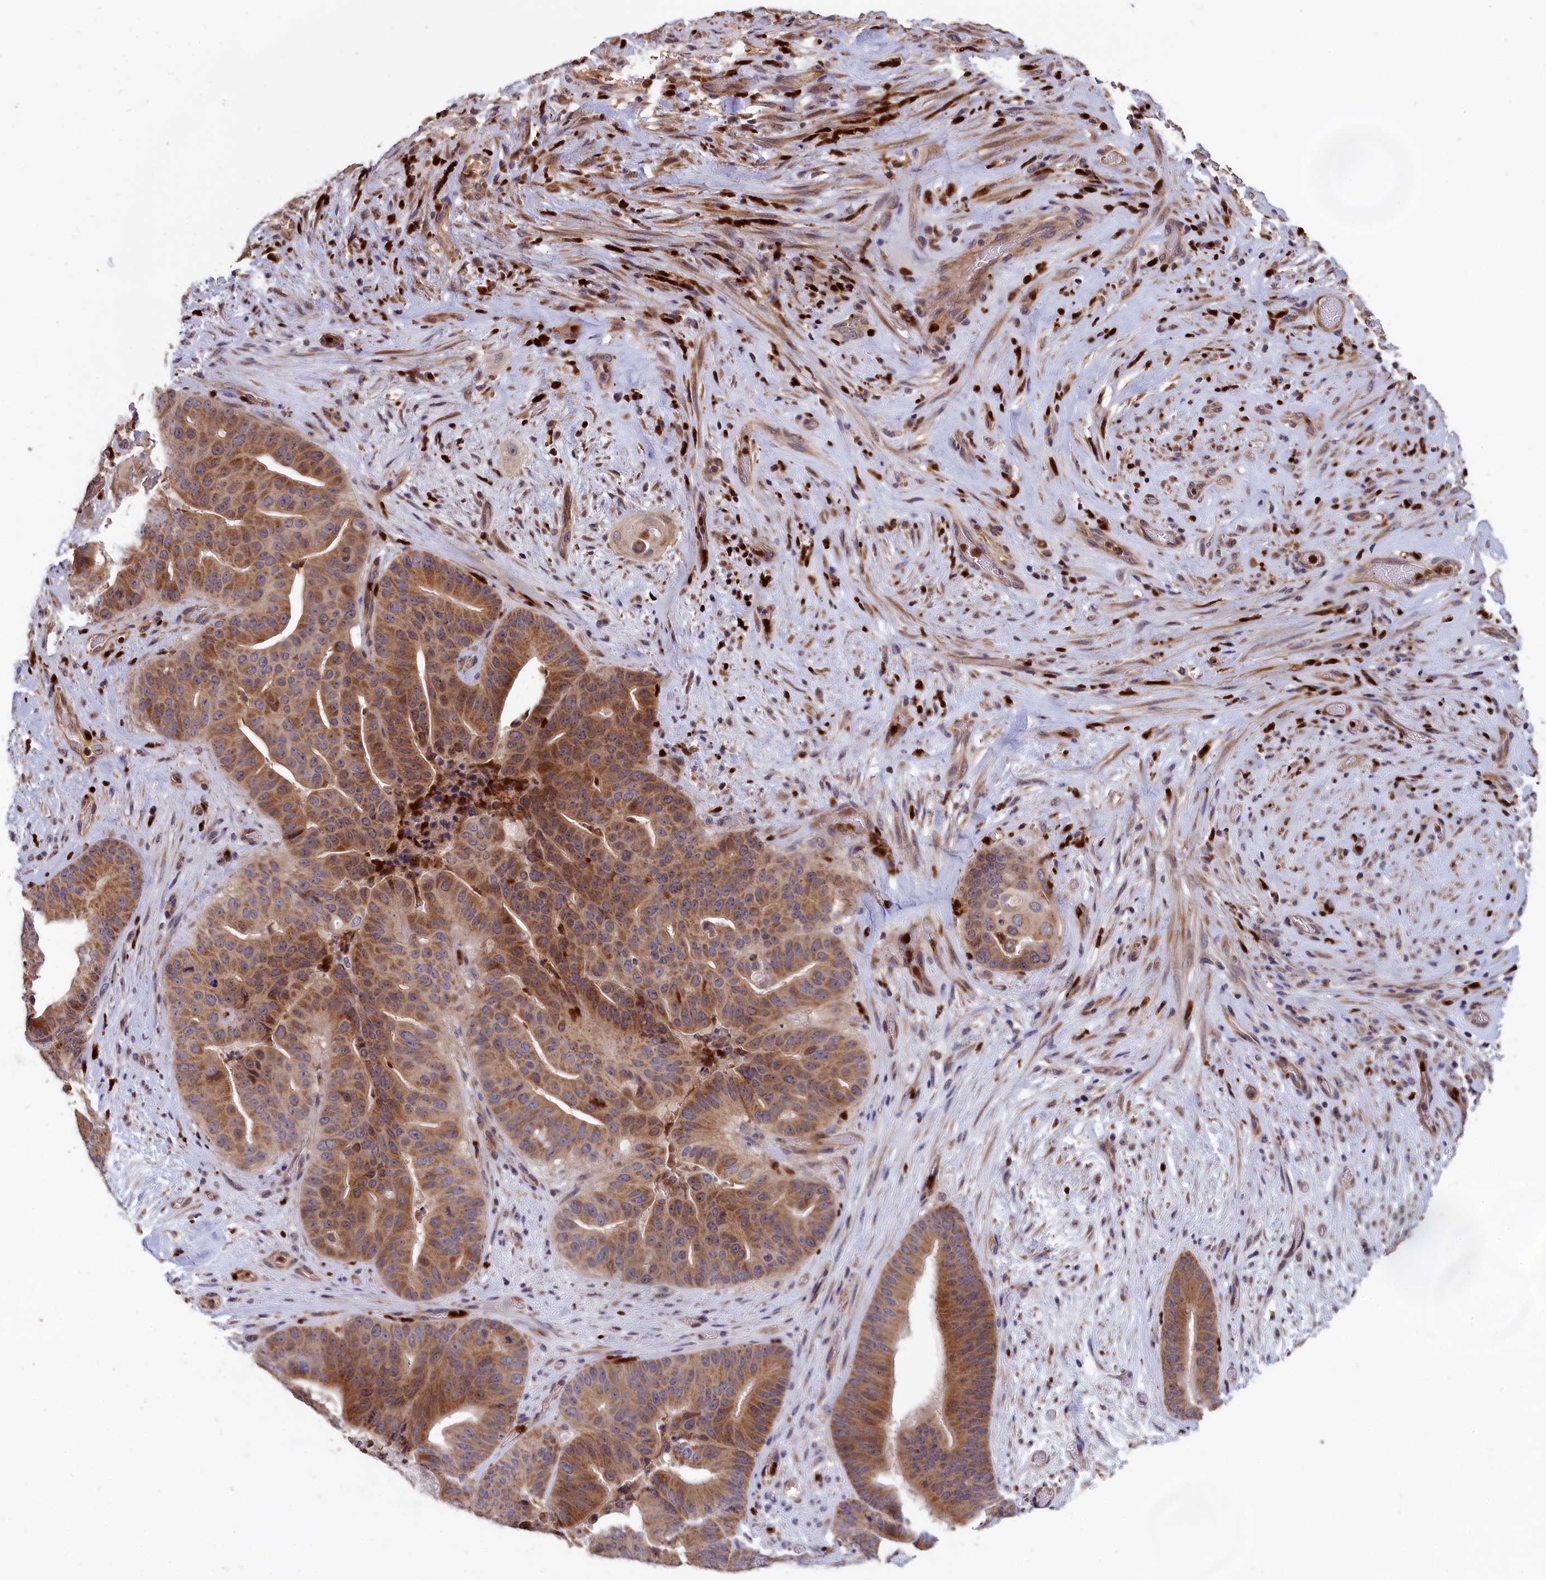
{"staining": {"intensity": "moderate", "quantity": ">75%", "location": "cytoplasmic/membranous"}, "tissue": "pancreatic cancer", "cell_type": "Tumor cells", "image_type": "cancer", "snomed": [{"axis": "morphology", "description": "Adenocarcinoma, NOS"}, {"axis": "topography", "description": "Pancreas"}], "caption": "This is a histology image of IHC staining of pancreatic cancer, which shows moderate positivity in the cytoplasmic/membranous of tumor cells.", "gene": "EPB41L4B", "patient": {"sex": "female", "age": 77}}